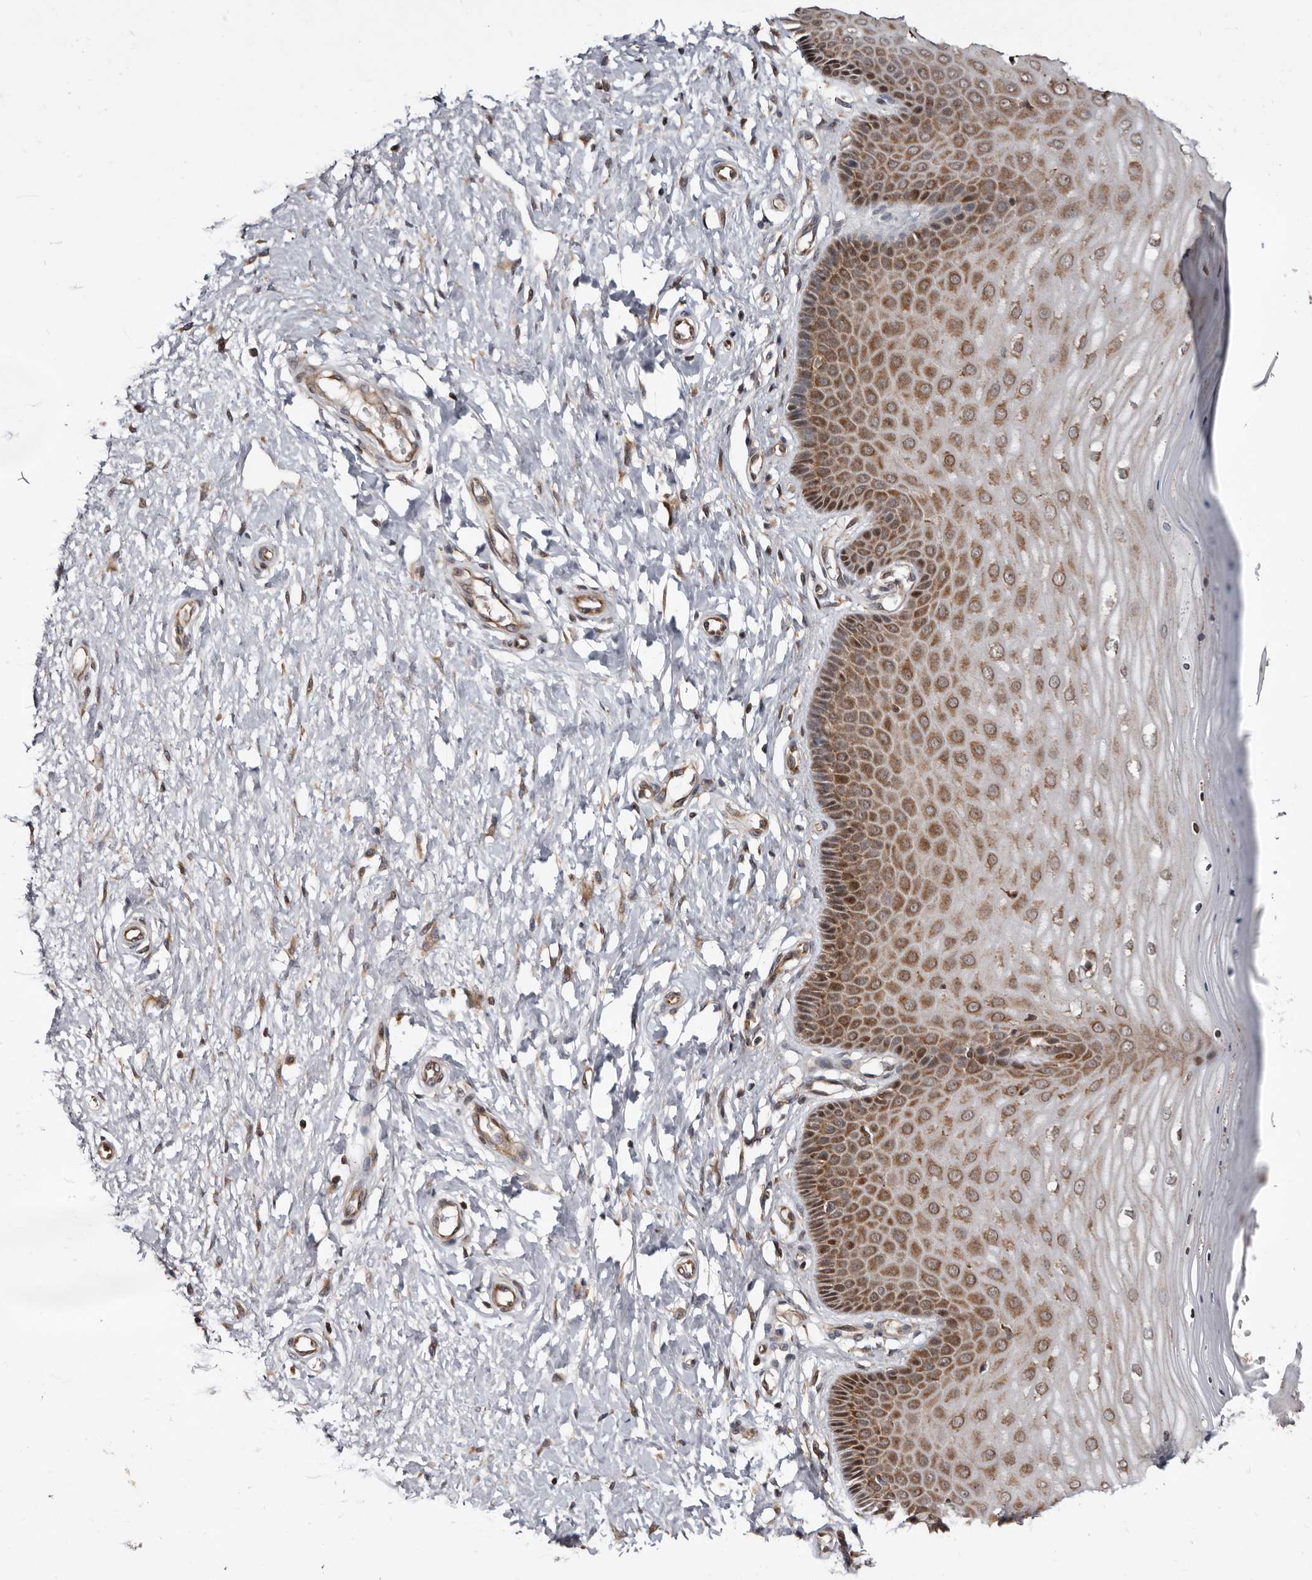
{"staining": {"intensity": "strong", "quantity": ">75%", "location": "cytoplasmic/membranous"}, "tissue": "cervix", "cell_type": "Glandular cells", "image_type": "normal", "snomed": [{"axis": "morphology", "description": "Normal tissue, NOS"}, {"axis": "topography", "description": "Cervix"}], "caption": "Glandular cells show high levels of strong cytoplasmic/membranous expression in about >75% of cells in unremarkable human cervix.", "gene": "WEE2", "patient": {"sex": "female", "age": 55}}